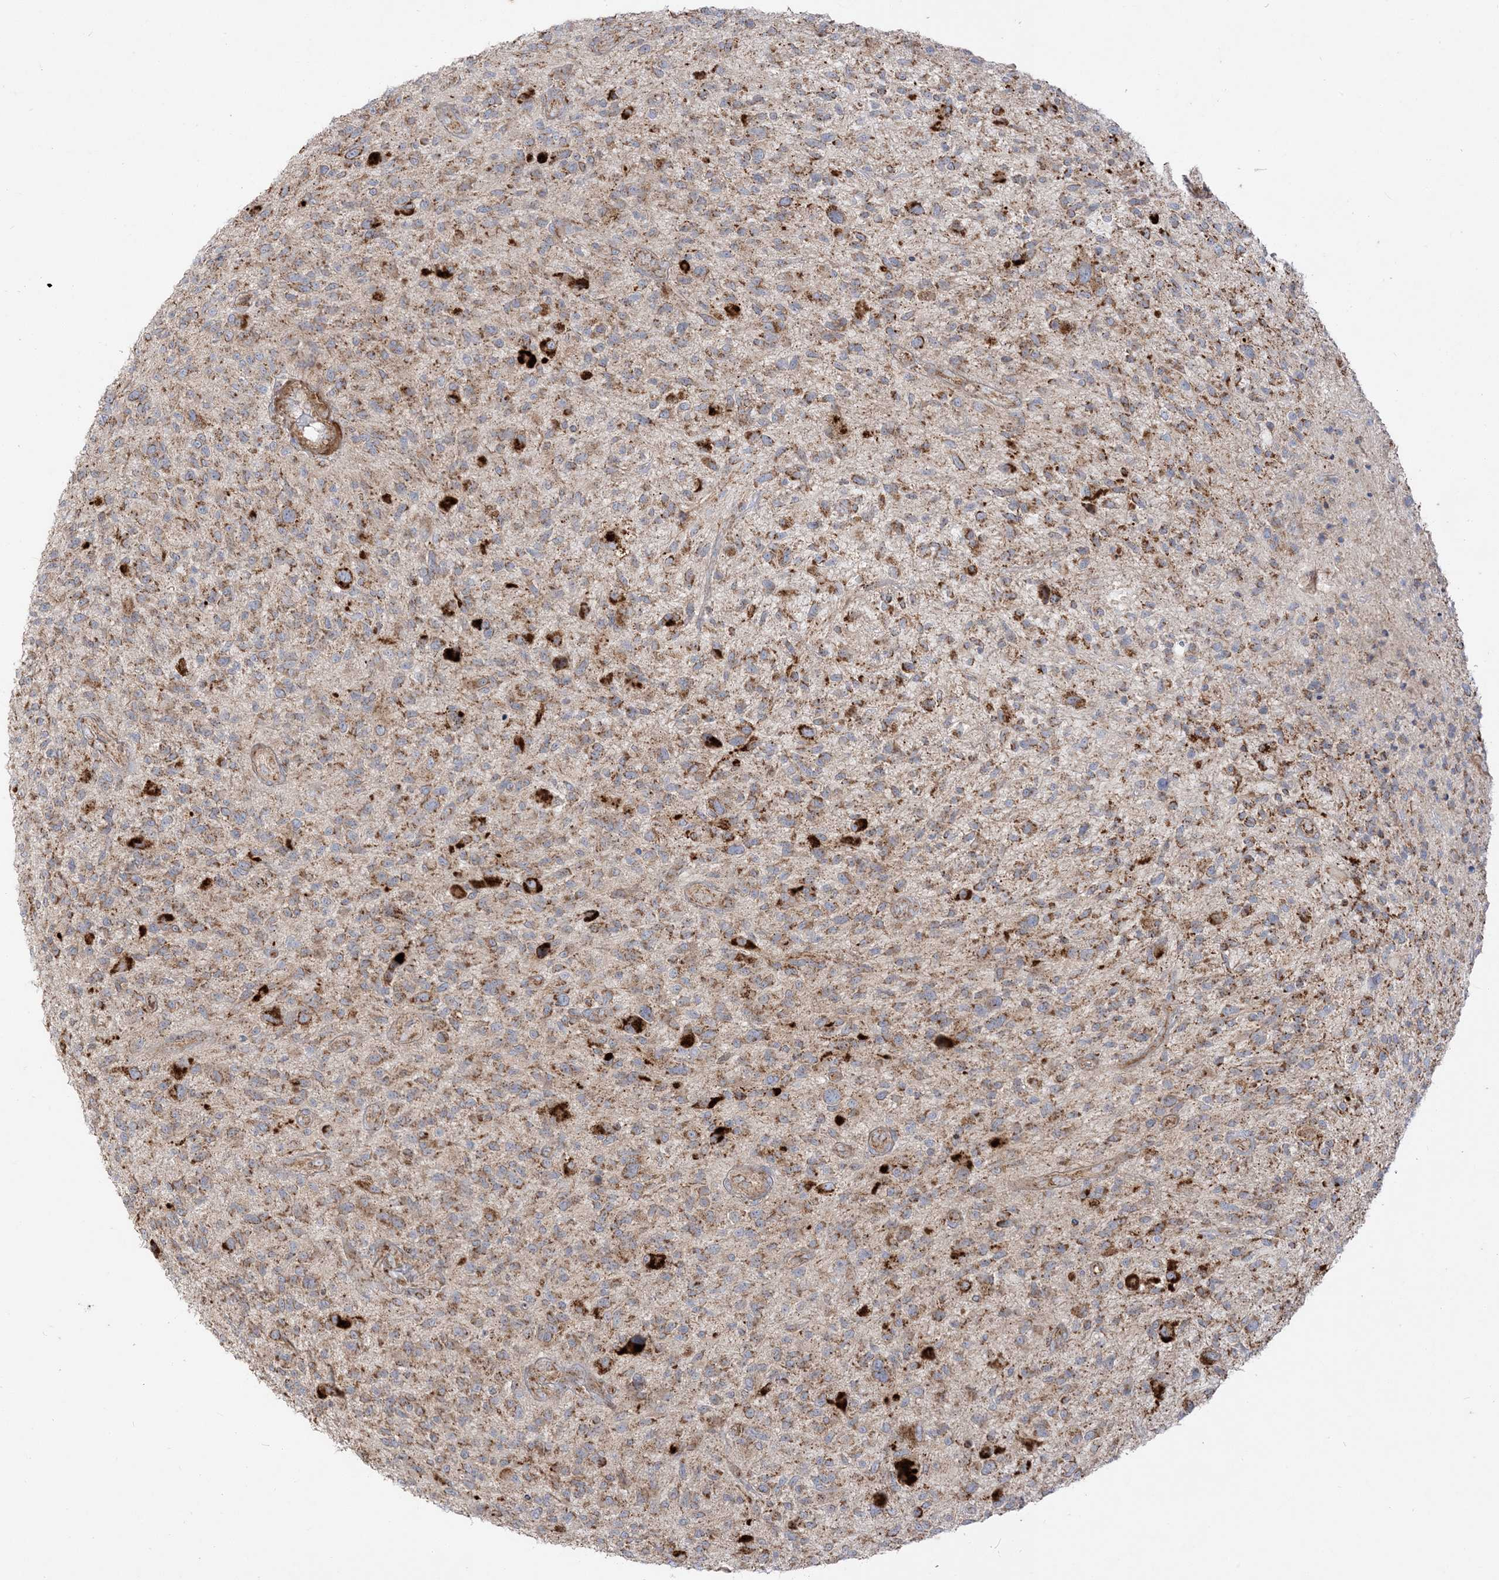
{"staining": {"intensity": "strong", "quantity": "25%-75%", "location": "cytoplasmic/membranous"}, "tissue": "glioma", "cell_type": "Tumor cells", "image_type": "cancer", "snomed": [{"axis": "morphology", "description": "Glioma, malignant, High grade"}, {"axis": "topography", "description": "Brain"}], "caption": "Brown immunohistochemical staining in glioma exhibits strong cytoplasmic/membranous positivity in about 25%-75% of tumor cells.", "gene": "AARS2", "patient": {"sex": "male", "age": 47}}